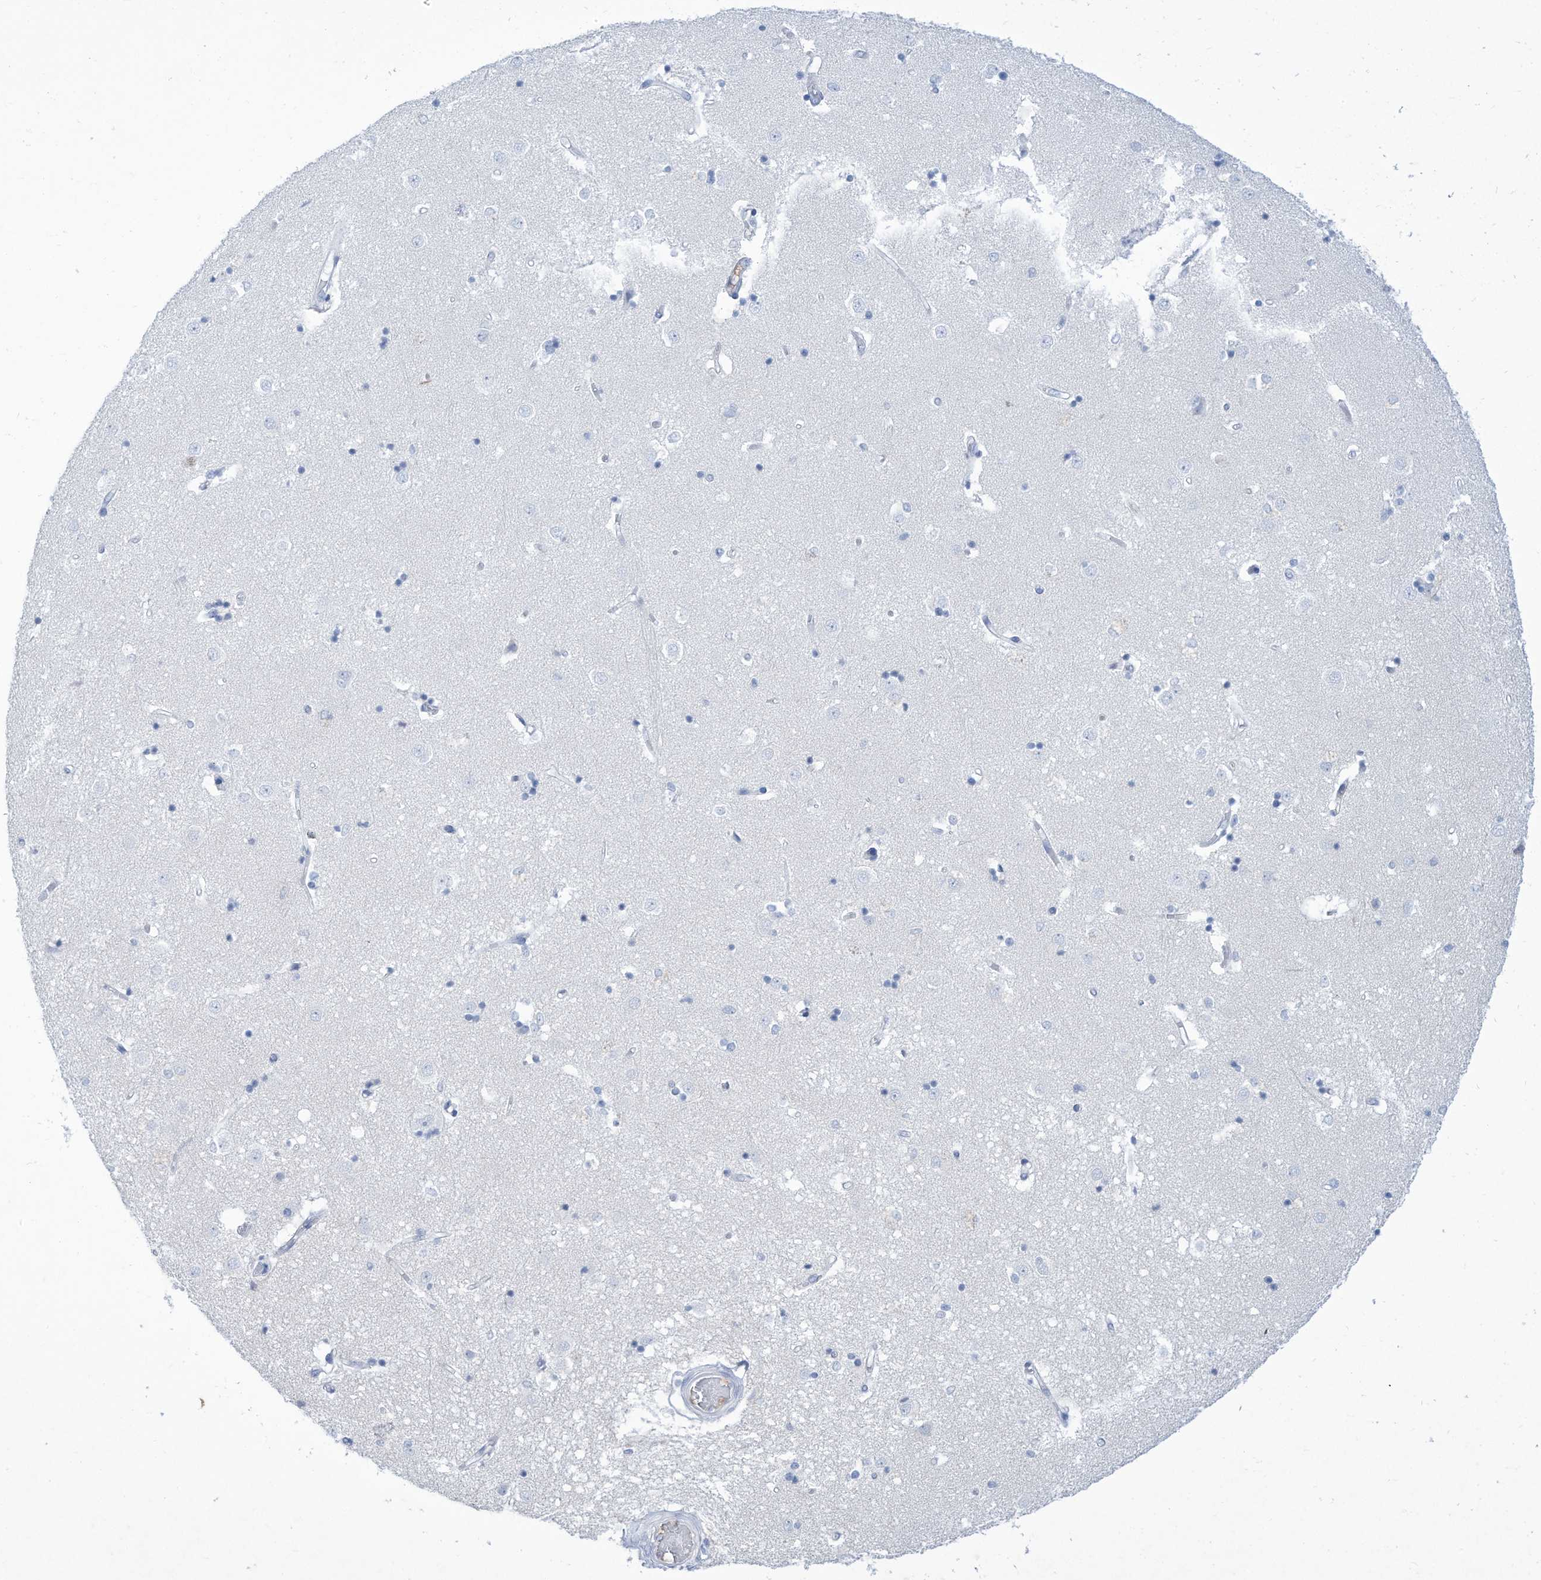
{"staining": {"intensity": "negative", "quantity": "none", "location": "none"}, "tissue": "caudate", "cell_type": "Glial cells", "image_type": "normal", "snomed": [{"axis": "morphology", "description": "Normal tissue, NOS"}, {"axis": "topography", "description": "Lateral ventricle wall"}], "caption": "This histopathology image is of benign caudate stained with immunohistochemistry to label a protein in brown with the nuclei are counter-stained blue. There is no positivity in glial cells.", "gene": "HAS3", "patient": {"sex": "male", "age": 45}}